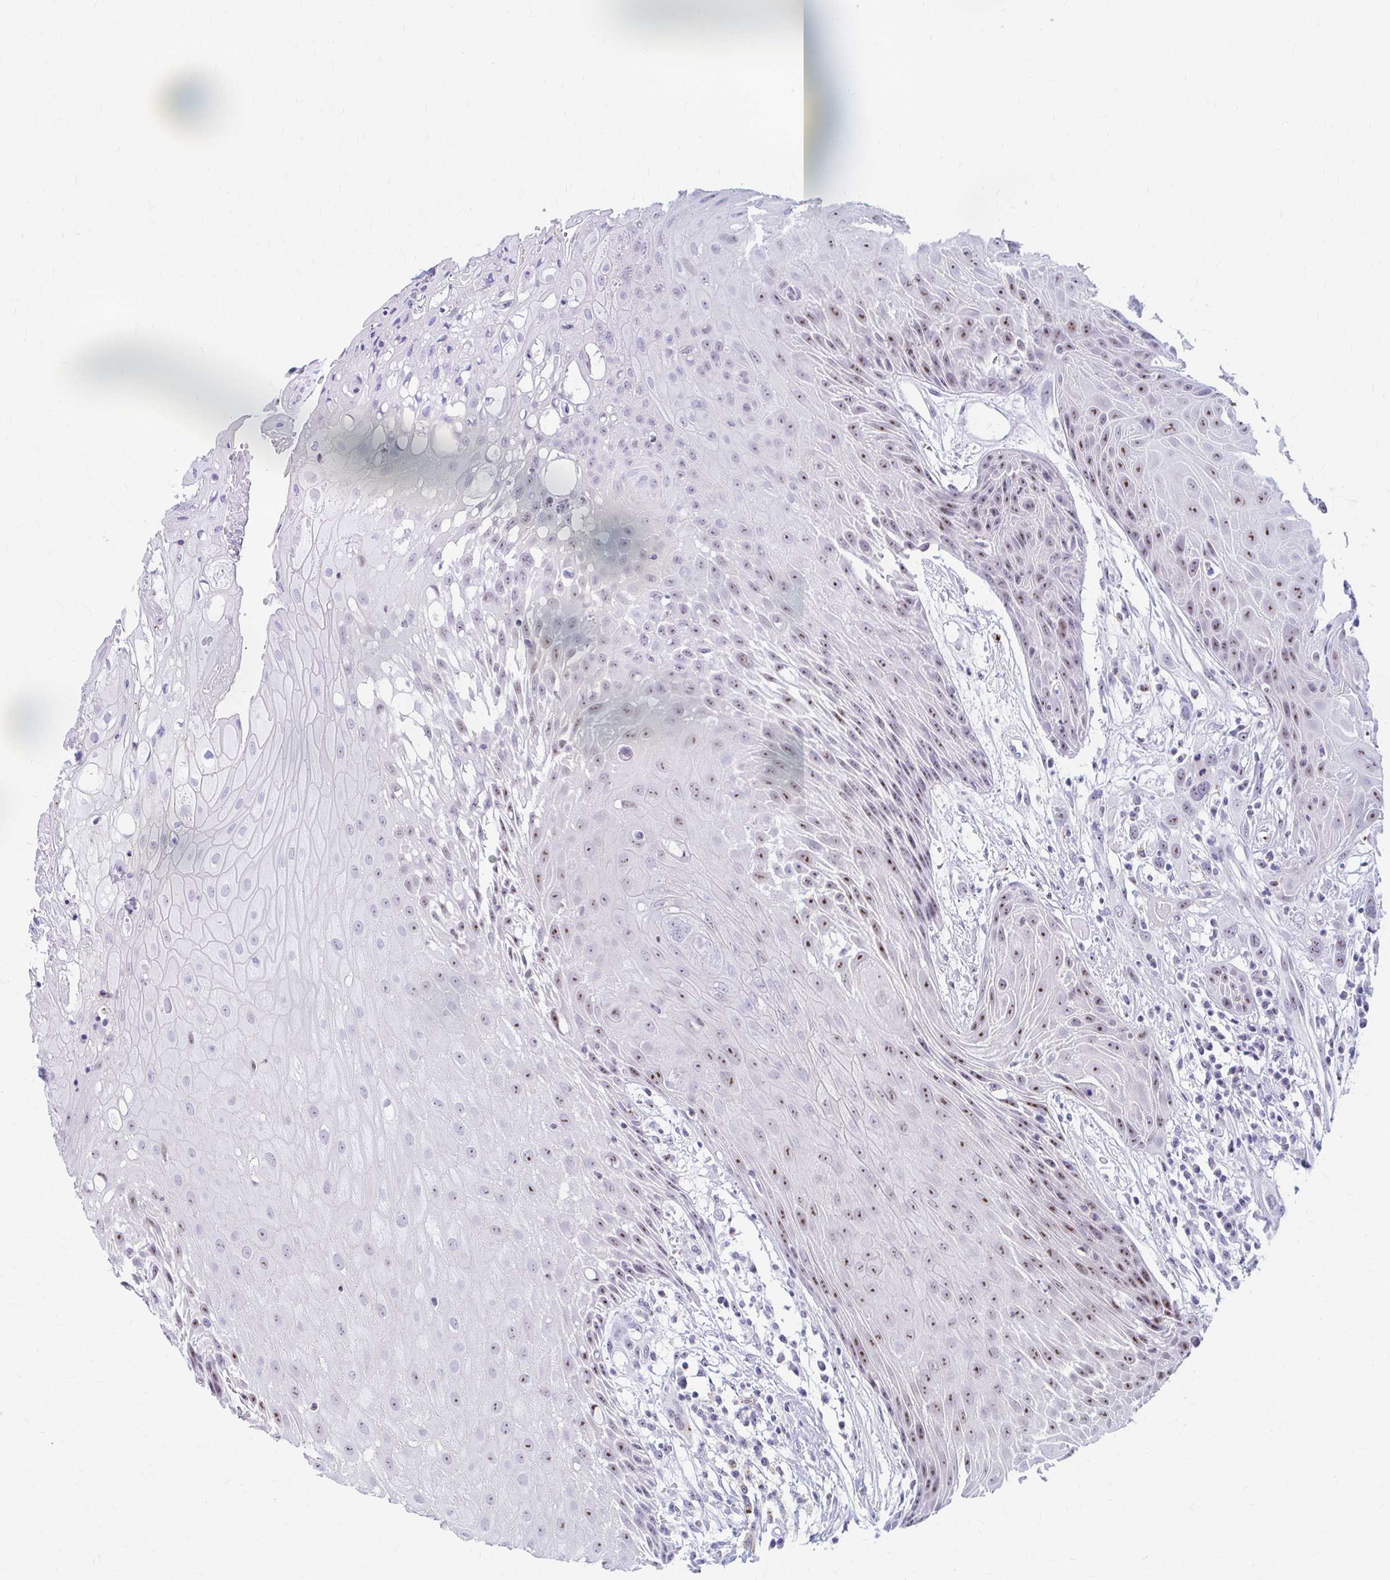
{"staining": {"intensity": "moderate", "quantity": "25%-75%", "location": "nuclear"}, "tissue": "head and neck cancer", "cell_type": "Tumor cells", "image_type": "cancer", "snomed": [{"axis": "morphology", "description": "Squamous cell carcinoma, NOS"}, {"axis": "topography", "description": "Head-Neck"}], "caption": "Immunohistochemical staining of human head and neck cancer displays medium levels of moderate nuclear expression in approximately 25%-75% of tumor cells.", "gene": "FTSJ3", "patient": {"sex": "female", "age": 73}}